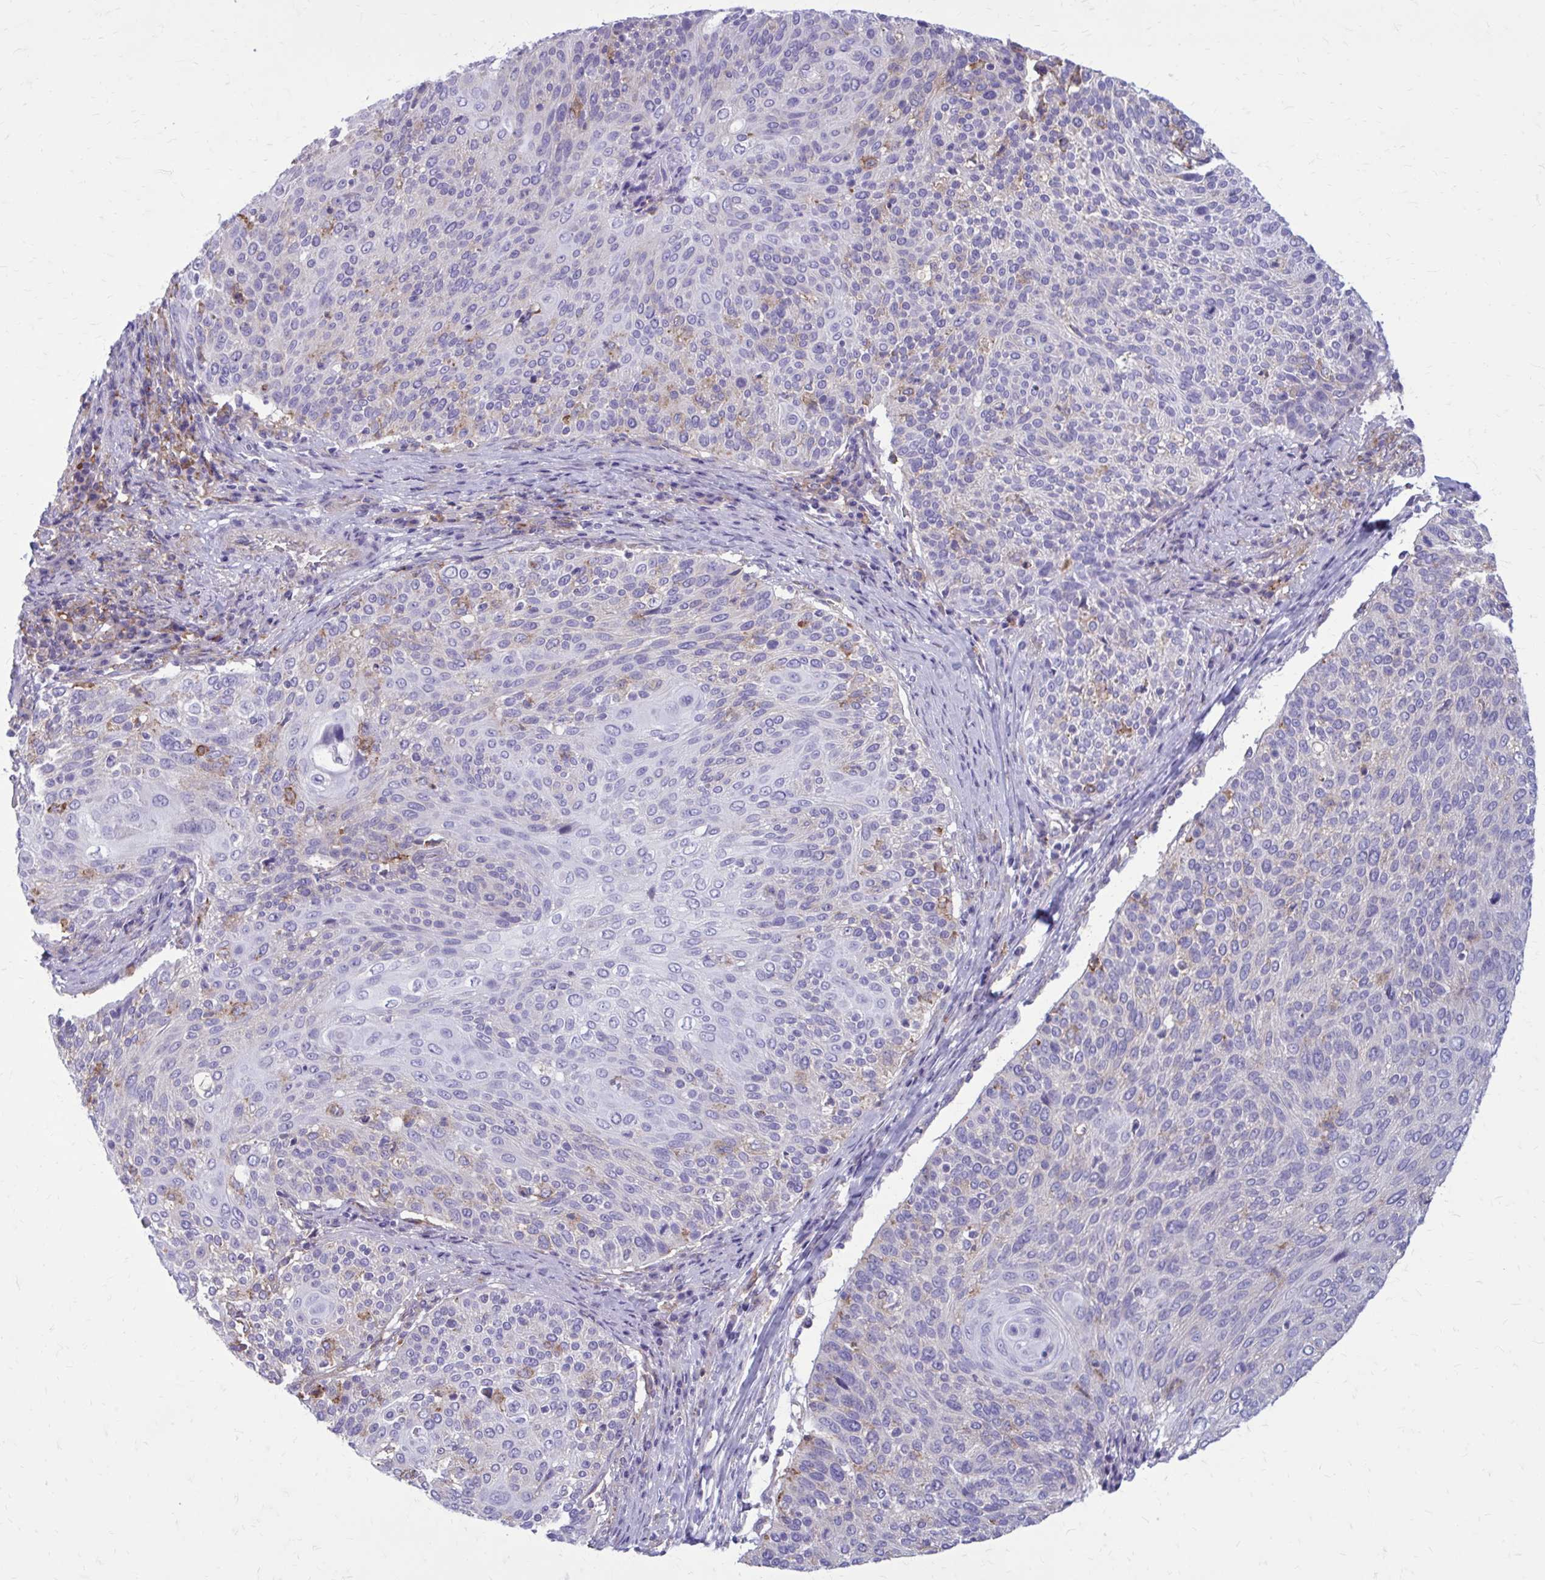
{"staining": {"intensity": "negative", "quantity": "none", "location": "none"}, "tissue": "cervical cancer", "cell_type": "Tumor cells", "image_type": "cancer", "snomed": [{"axis": "morphology", "description": "Squamous cell carcinoma, NOS"}, {"axis": "topography", "description": "Cervix"}], "caption": "DAB (3,3'-diaminobenzidine) immunohistochemical staining of human squamous cell carcinoma (cervical) exhibits no significant staining in tumor cells.", "gene": "CLTA", "patient": {"sex": "female", "age": 31}}